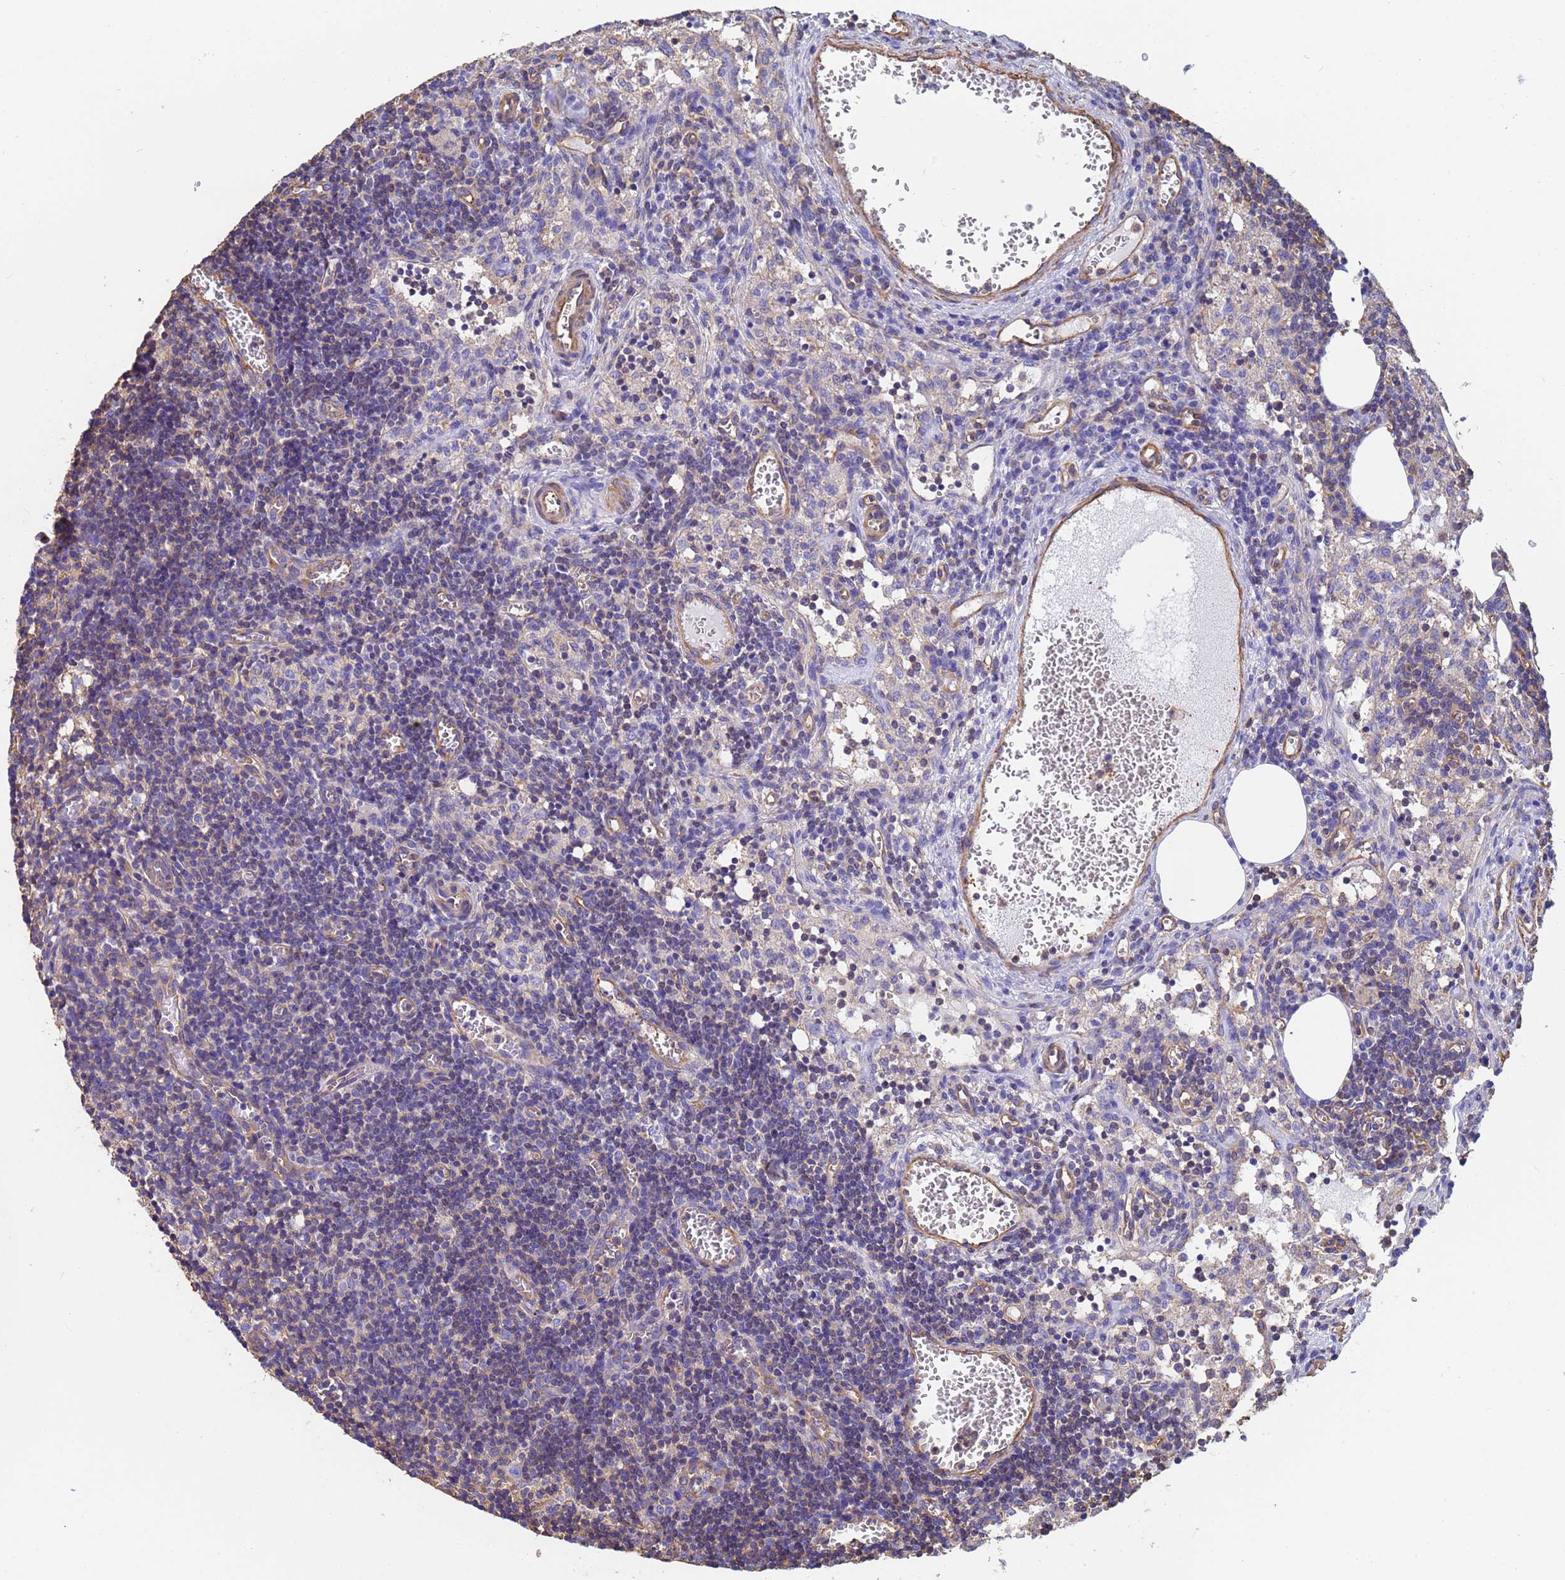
{"staining": {"intensity": "negative", "quantity": "none", "location": "none"}, "tissue": "lymph node", "cell_type": "Non-germinal center cells", "image_type": "normal", "snomed": [{"axis": "morphology", "description": "Normal tissue, NOS"}, {"axis": "topography", "description": "Lymph node"}], "caption": "Photomicrograph shows no significant protein positivity in non-germinal center cells of normal lymph node. (Immunohistochemistry, brightfield microscopy, high magnification).", "gene": "MYL12A", "patient": {"sex": "female", "age": 37}}